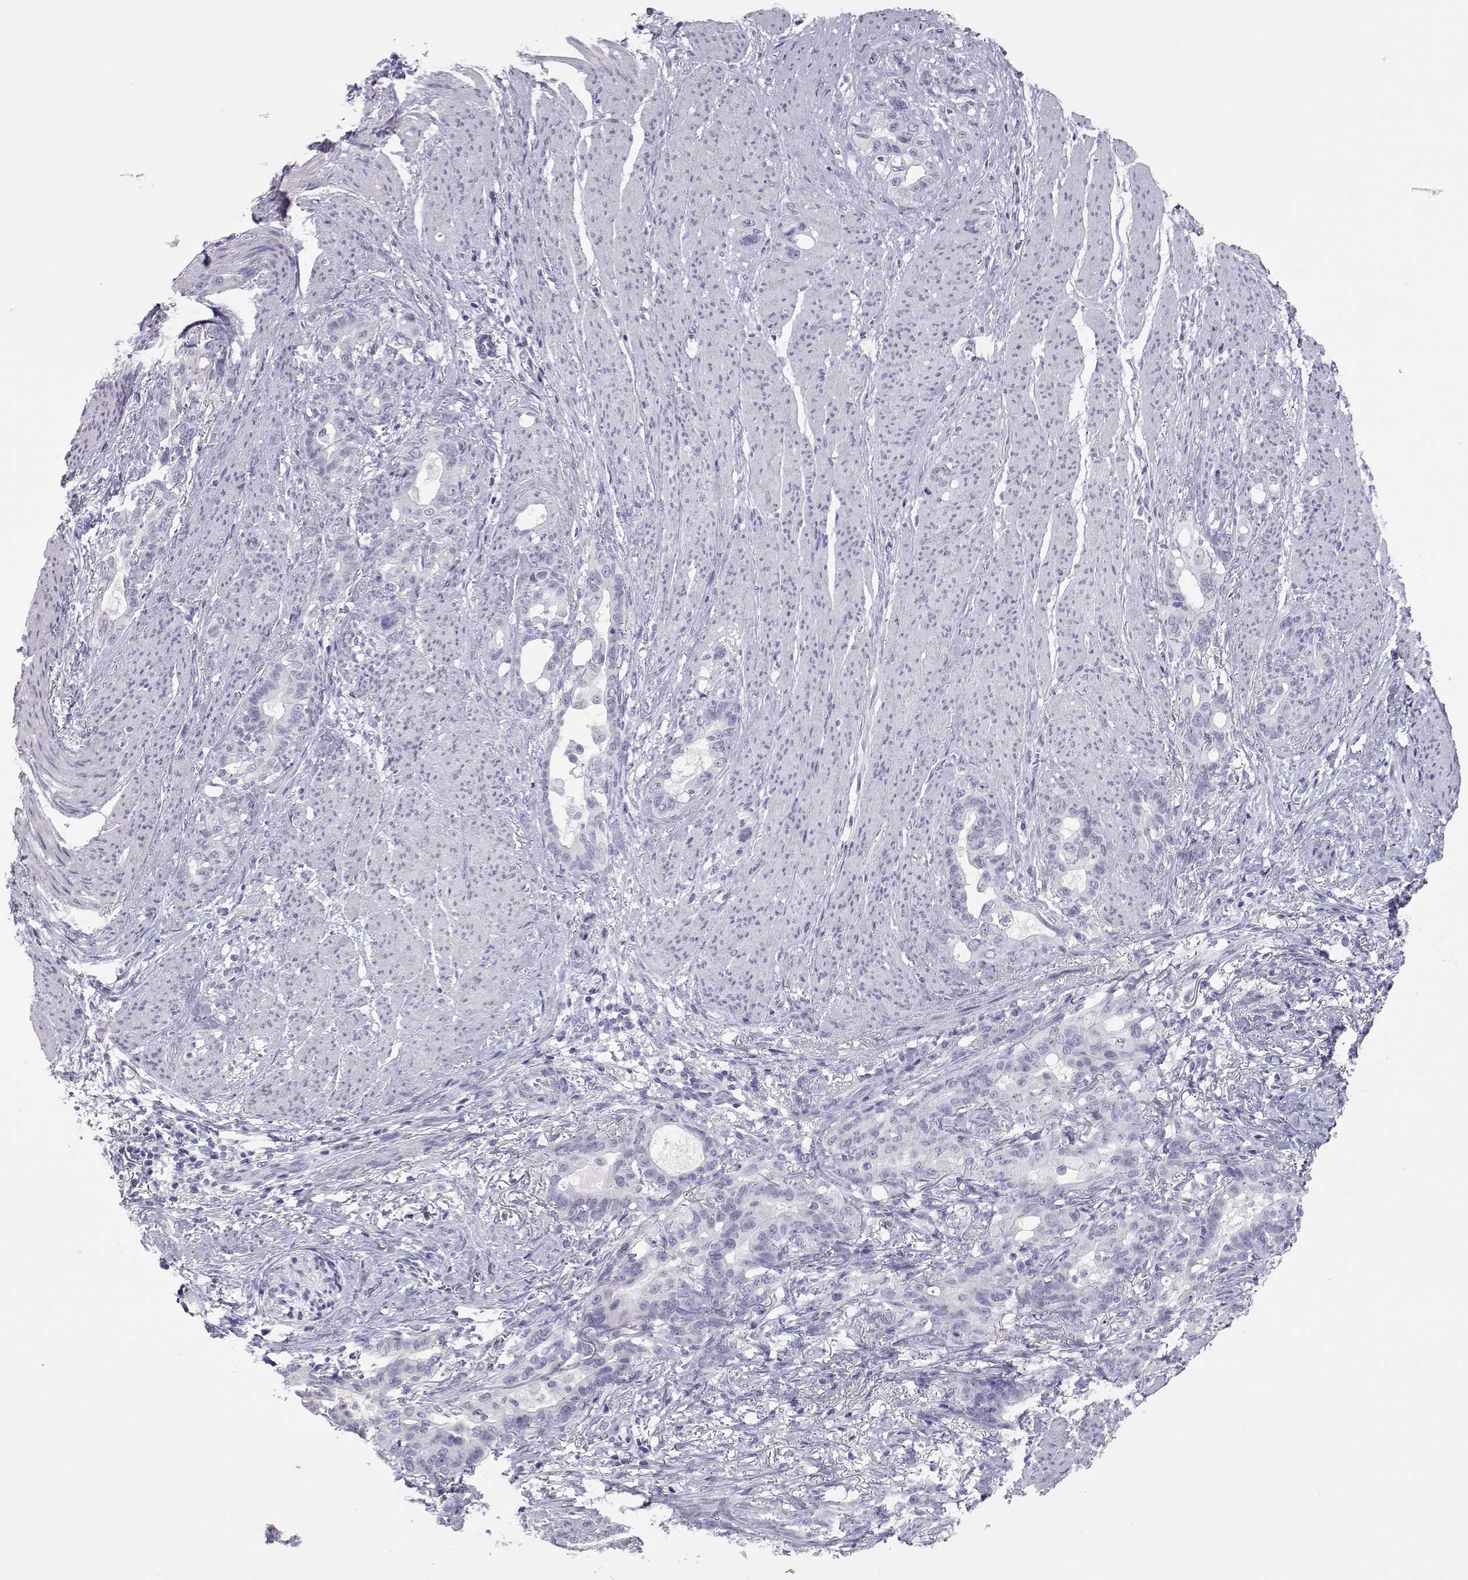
{"staining": {"intensity": "negative", "quantity": "none", "location": "none"}, "tissue": "stomach cancer", "cell_type": "Tumor cells", "image_type": "cancer", "snomed": [{"axis": "morphology", "description": "Normal tissue, NOS"}, {"axis": "morphology", "description": "Adenocarcinoma, NOS"}, {"axis": "topography", "description": "Esophagus"}, {"axis": "topography", "description": "Stomach, upper"}], "caption": "IHC histopathology image of neoplastic tissue: stomach adenocarcinoma stained with DAB reveals no significant protein expression in tumor cells.", "gene": "PMCH", "patient": {"sex": "male", "age": 62}}